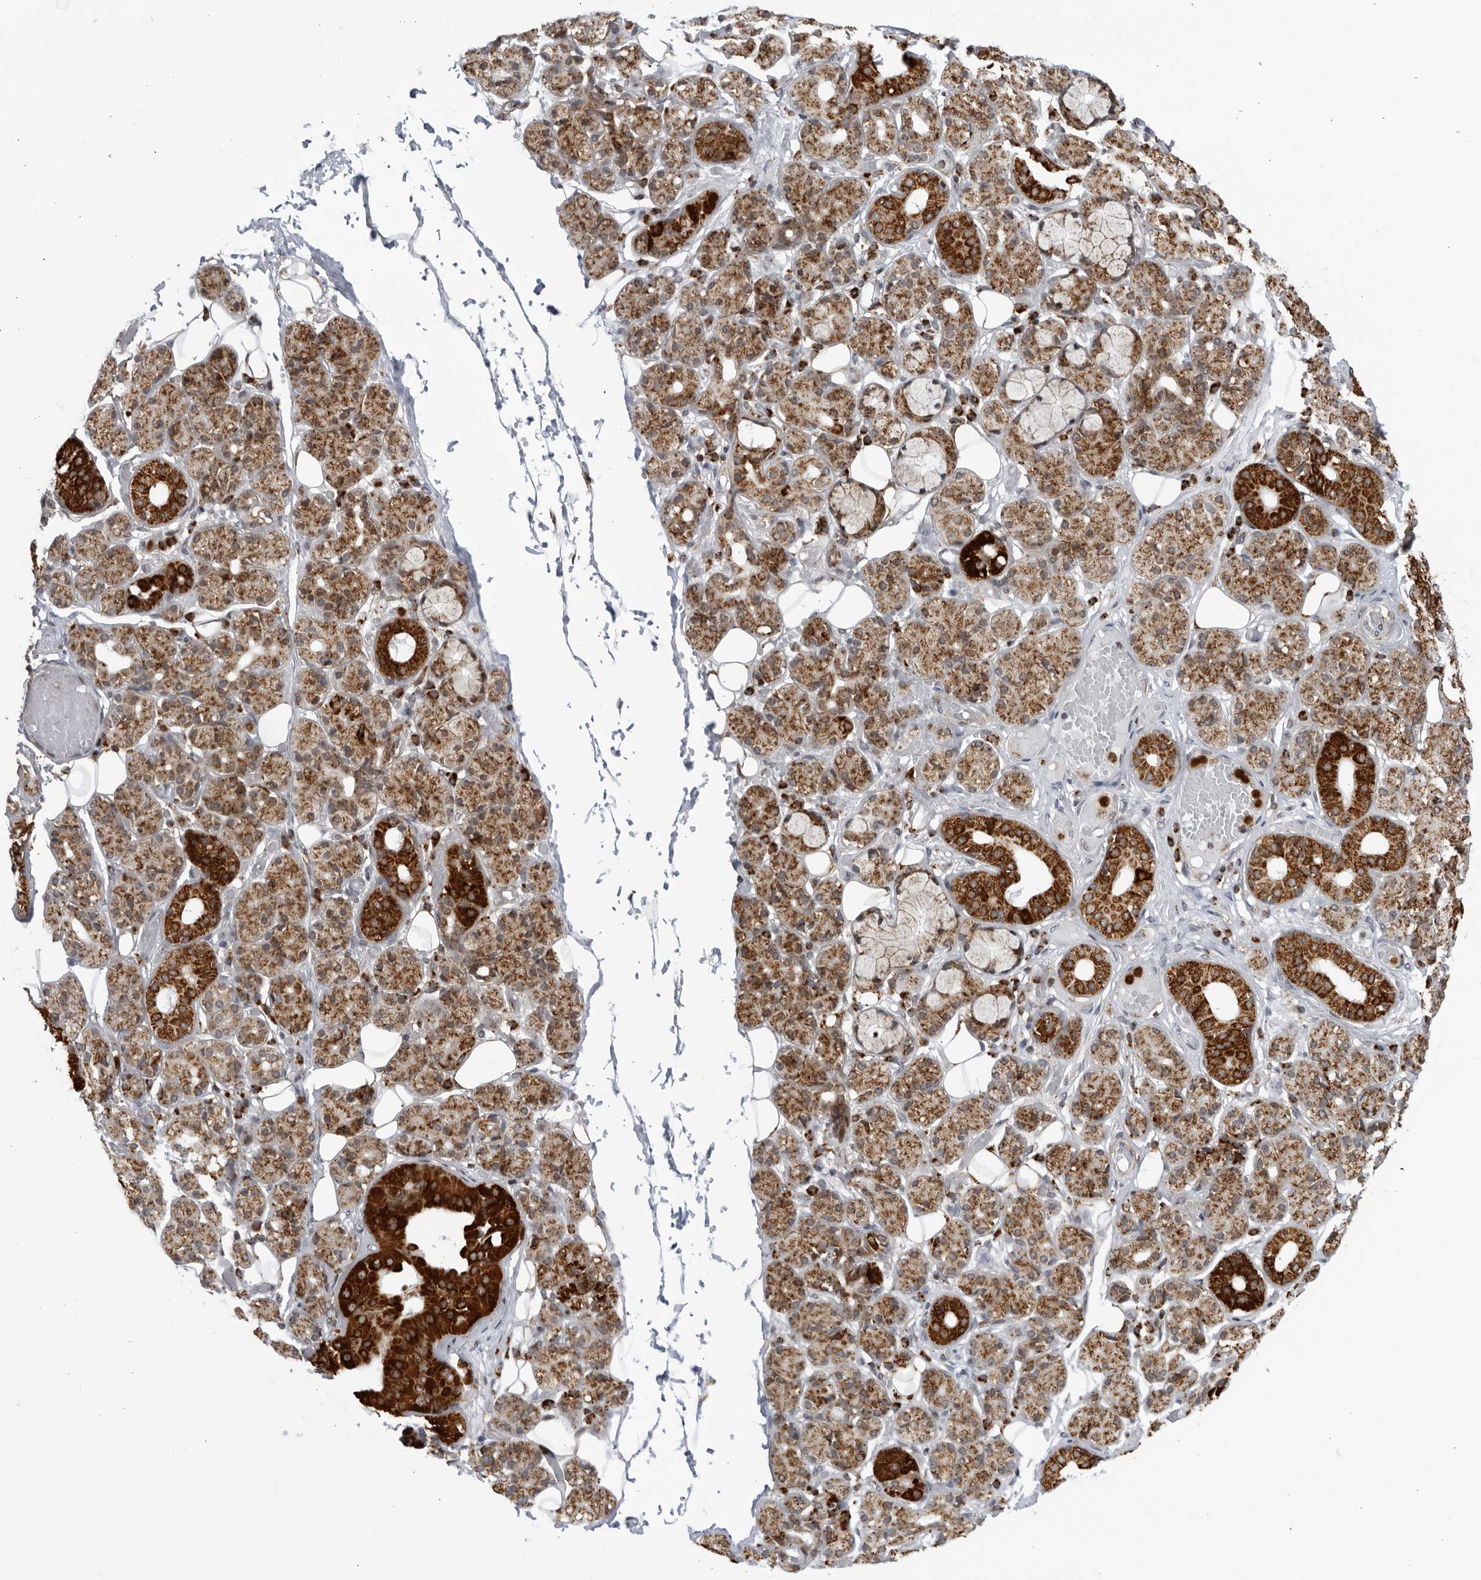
{"staining": {"intensity": "strong", "quantity": ">75%", "location": "cytoplasmic/membranous"}, "tissue": "salivary gland", "cell_type": "Glandular cells", "image_type": "normal", "snomed": [{"axis": "morphology", "description": "Normal tissue, NOS"}, {"axis": "topography", "description": "Salivary gland"}], "caption": "Protein analysis of normal salivary gland displays strong cytoplasmic/membranous expression in approximately >75% of glandular cells. (Stains: DAB (3,3'-diaminobenzidine) in brown, nuclei in blue, Microscopy: brightfield microscopy at high magnification).", "gene": "RBM34", "patient": {"sex": "male", "age": 63}}